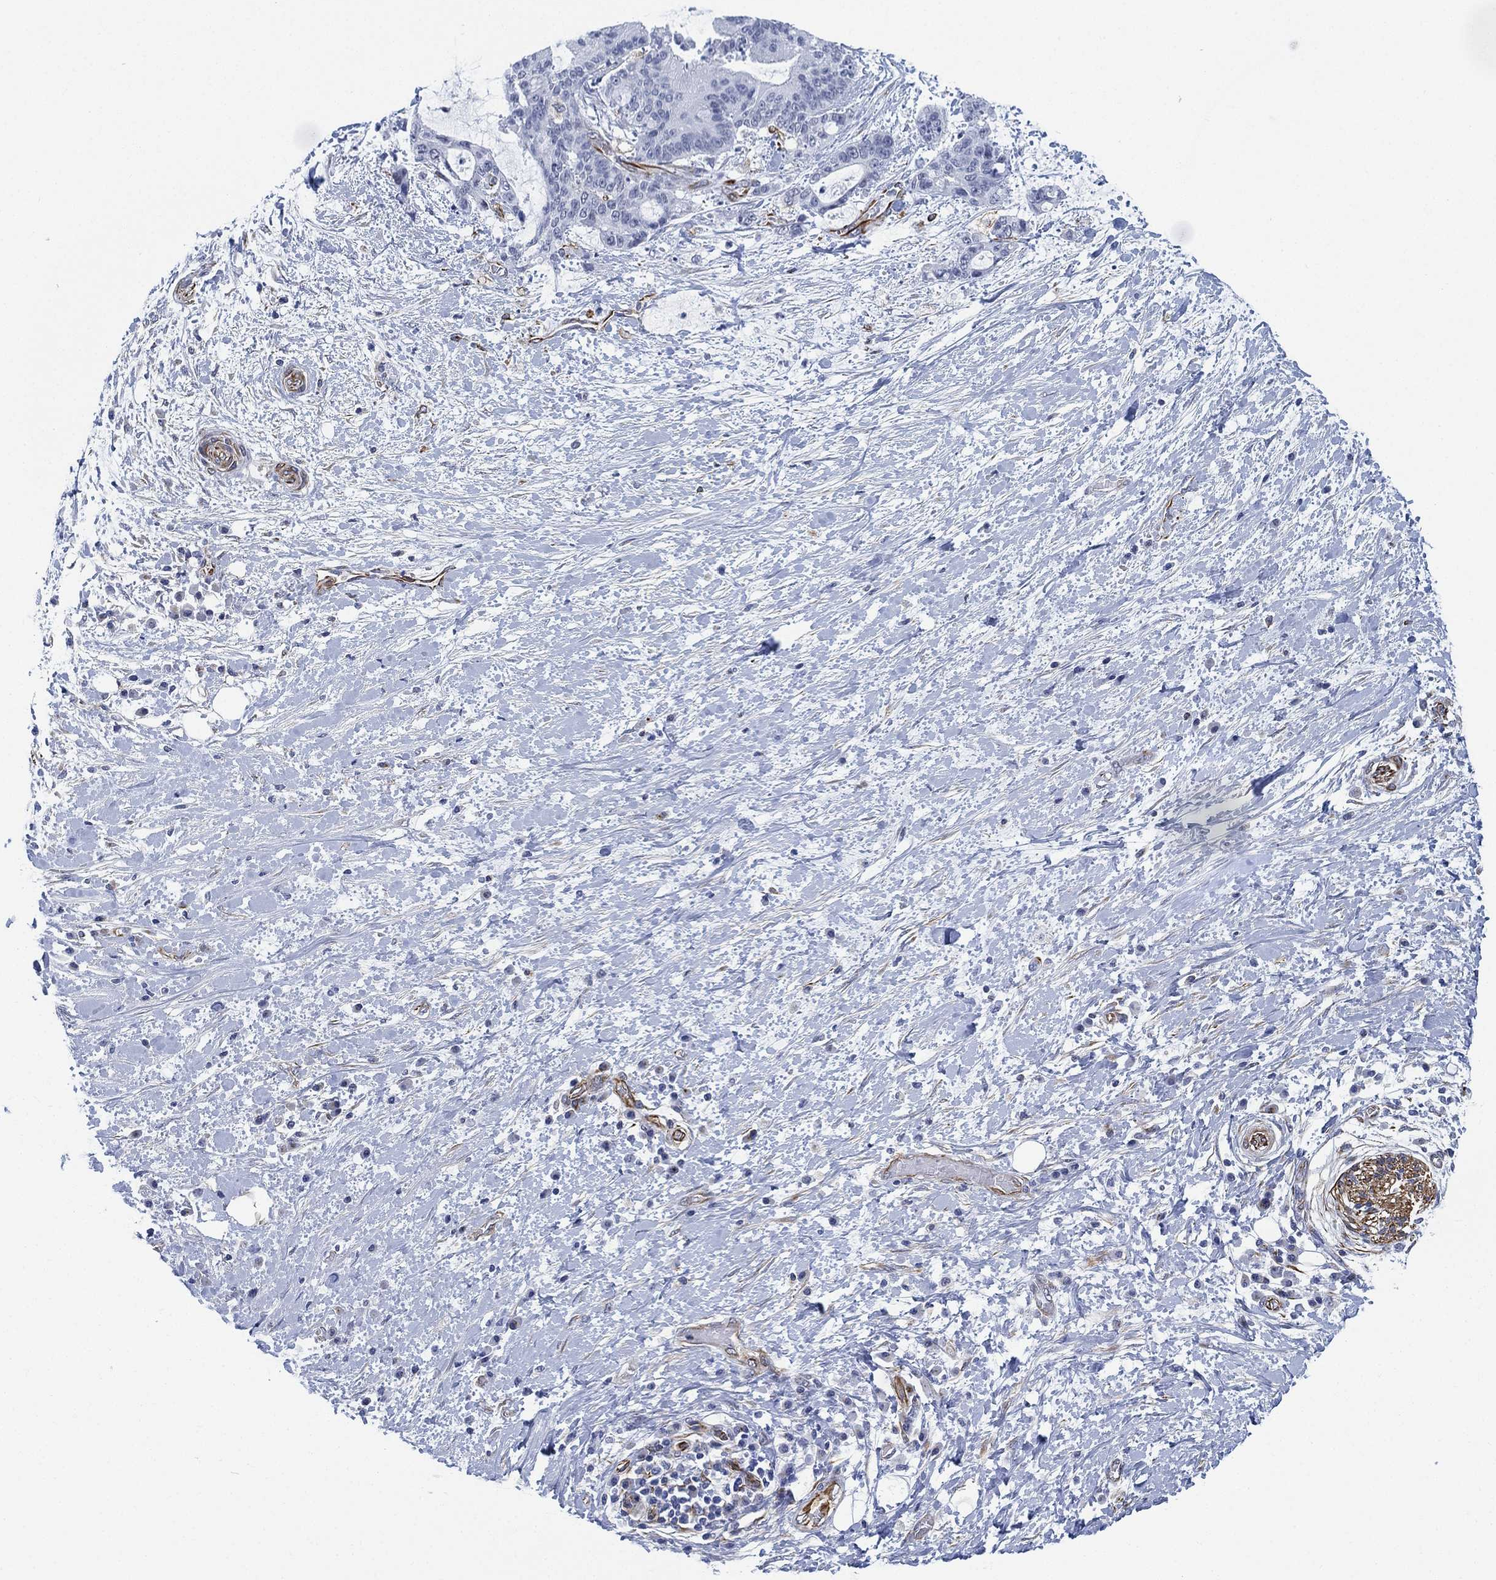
{"staining": {"intensity": "negative", "quantity": "none", "location": "none"}, "tissue": "liver cancer", "cell_type": "Tumor cells", "image_type": "cancer", "snomed": [{"axis": "morphology", "description": "Cholangiocarcinoma"}, {"axis": "topography", "description": "Liver"}], "caption": "Cholangiocarcinoma (liver) was stained to show a protein in brown. There is no significant staining in tumor cells. (Immunohistochemistry (ihc), brightfield microscopy, high magnification).", "gene": "PSKH2", "patient": {"sex": "female", "age": 73}}